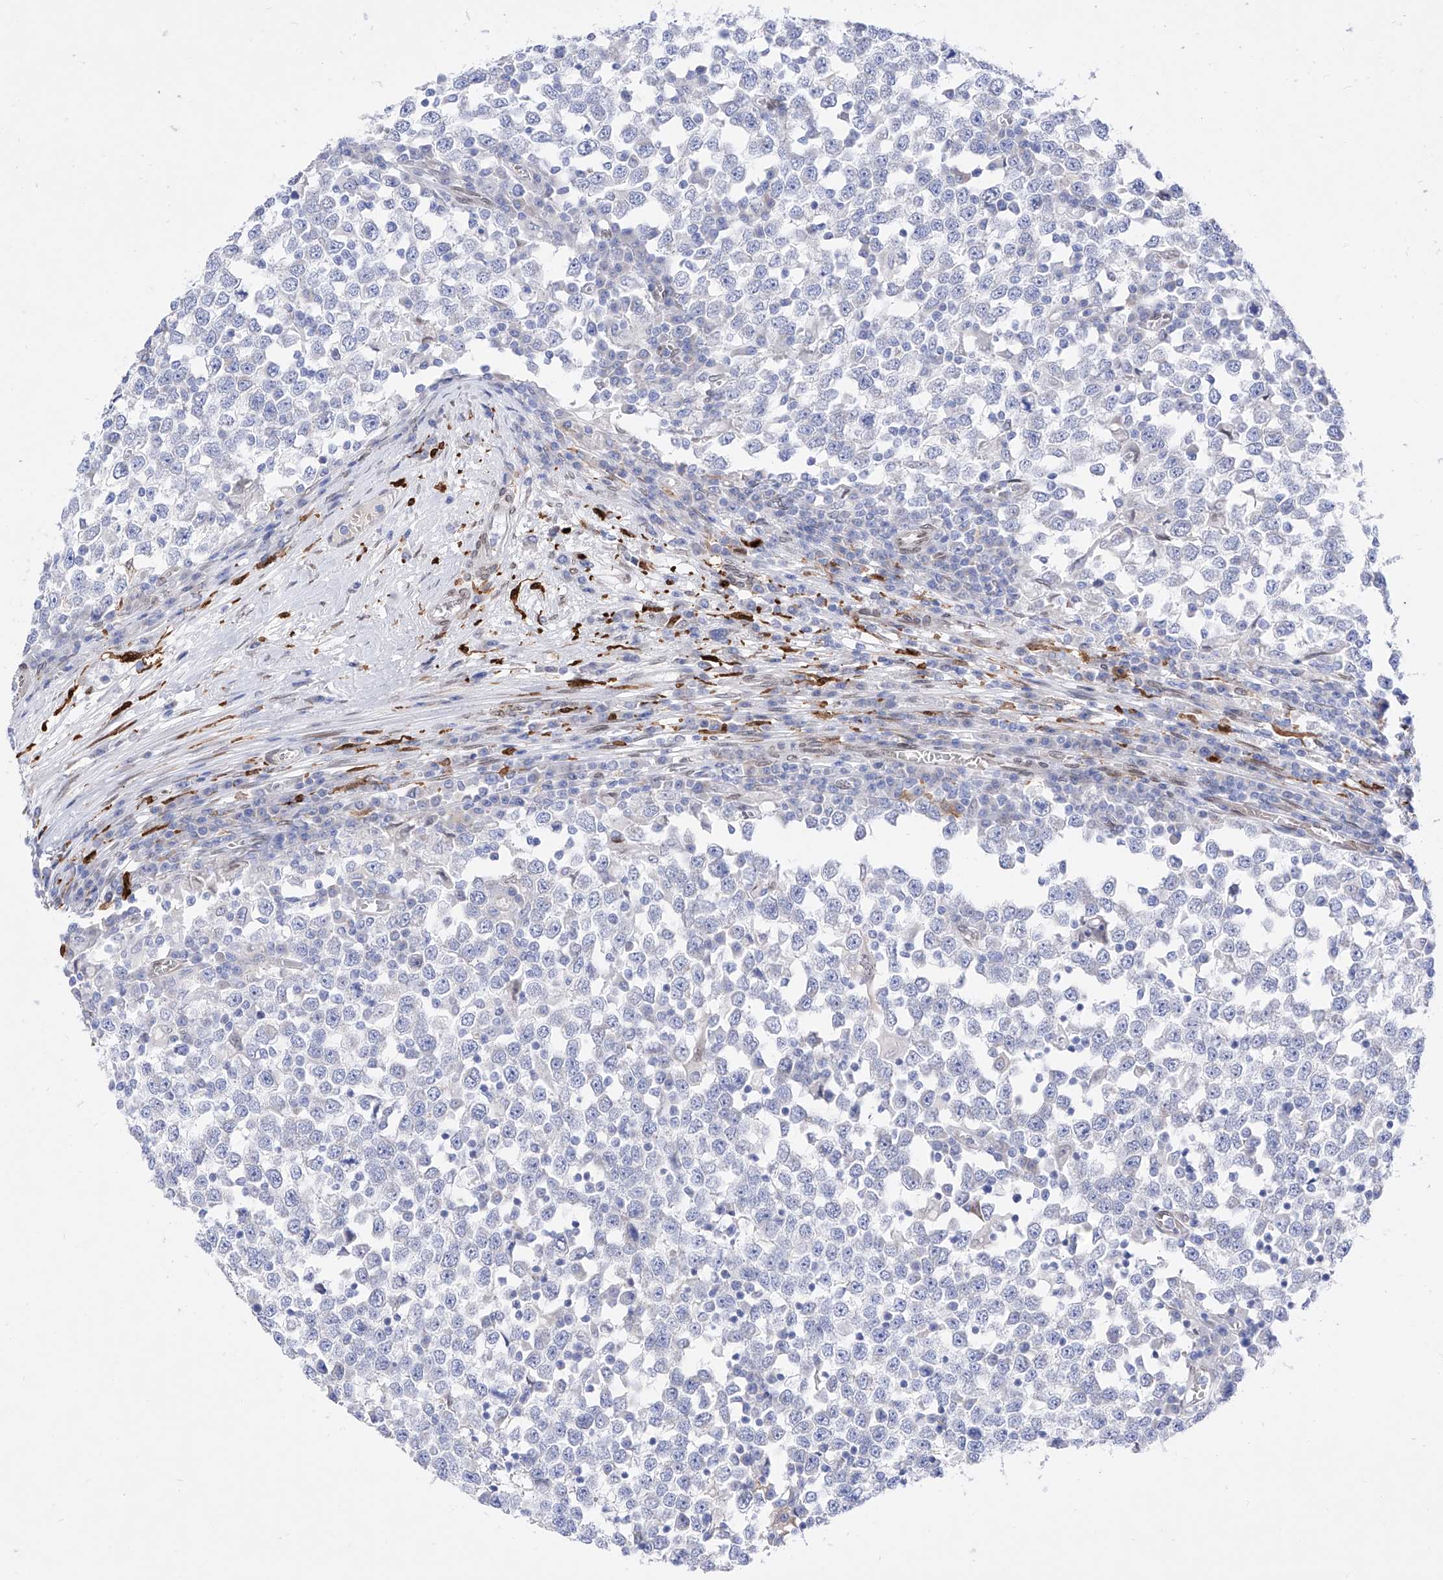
{"staining": {"intensity": "negative", "quantity": "none", "location": "none"}, "tissue": "testis cancer", "cell_type": "Tumor cells", "image_type": "cancer", "snomed": [{"axis": "morphology", "description": "Seminoma, NOS"}, {"axis": "topography", "description": "Testis"}], "caption": "A high-resolution micrograph shows IHC staining of testis cancer, which displays no significant expression in tumor cells. (DAB immunohistochemistry (IHC), high magnification).", "gene": "LCLAT1", "patient": {"sex": "male", "age": 65}}